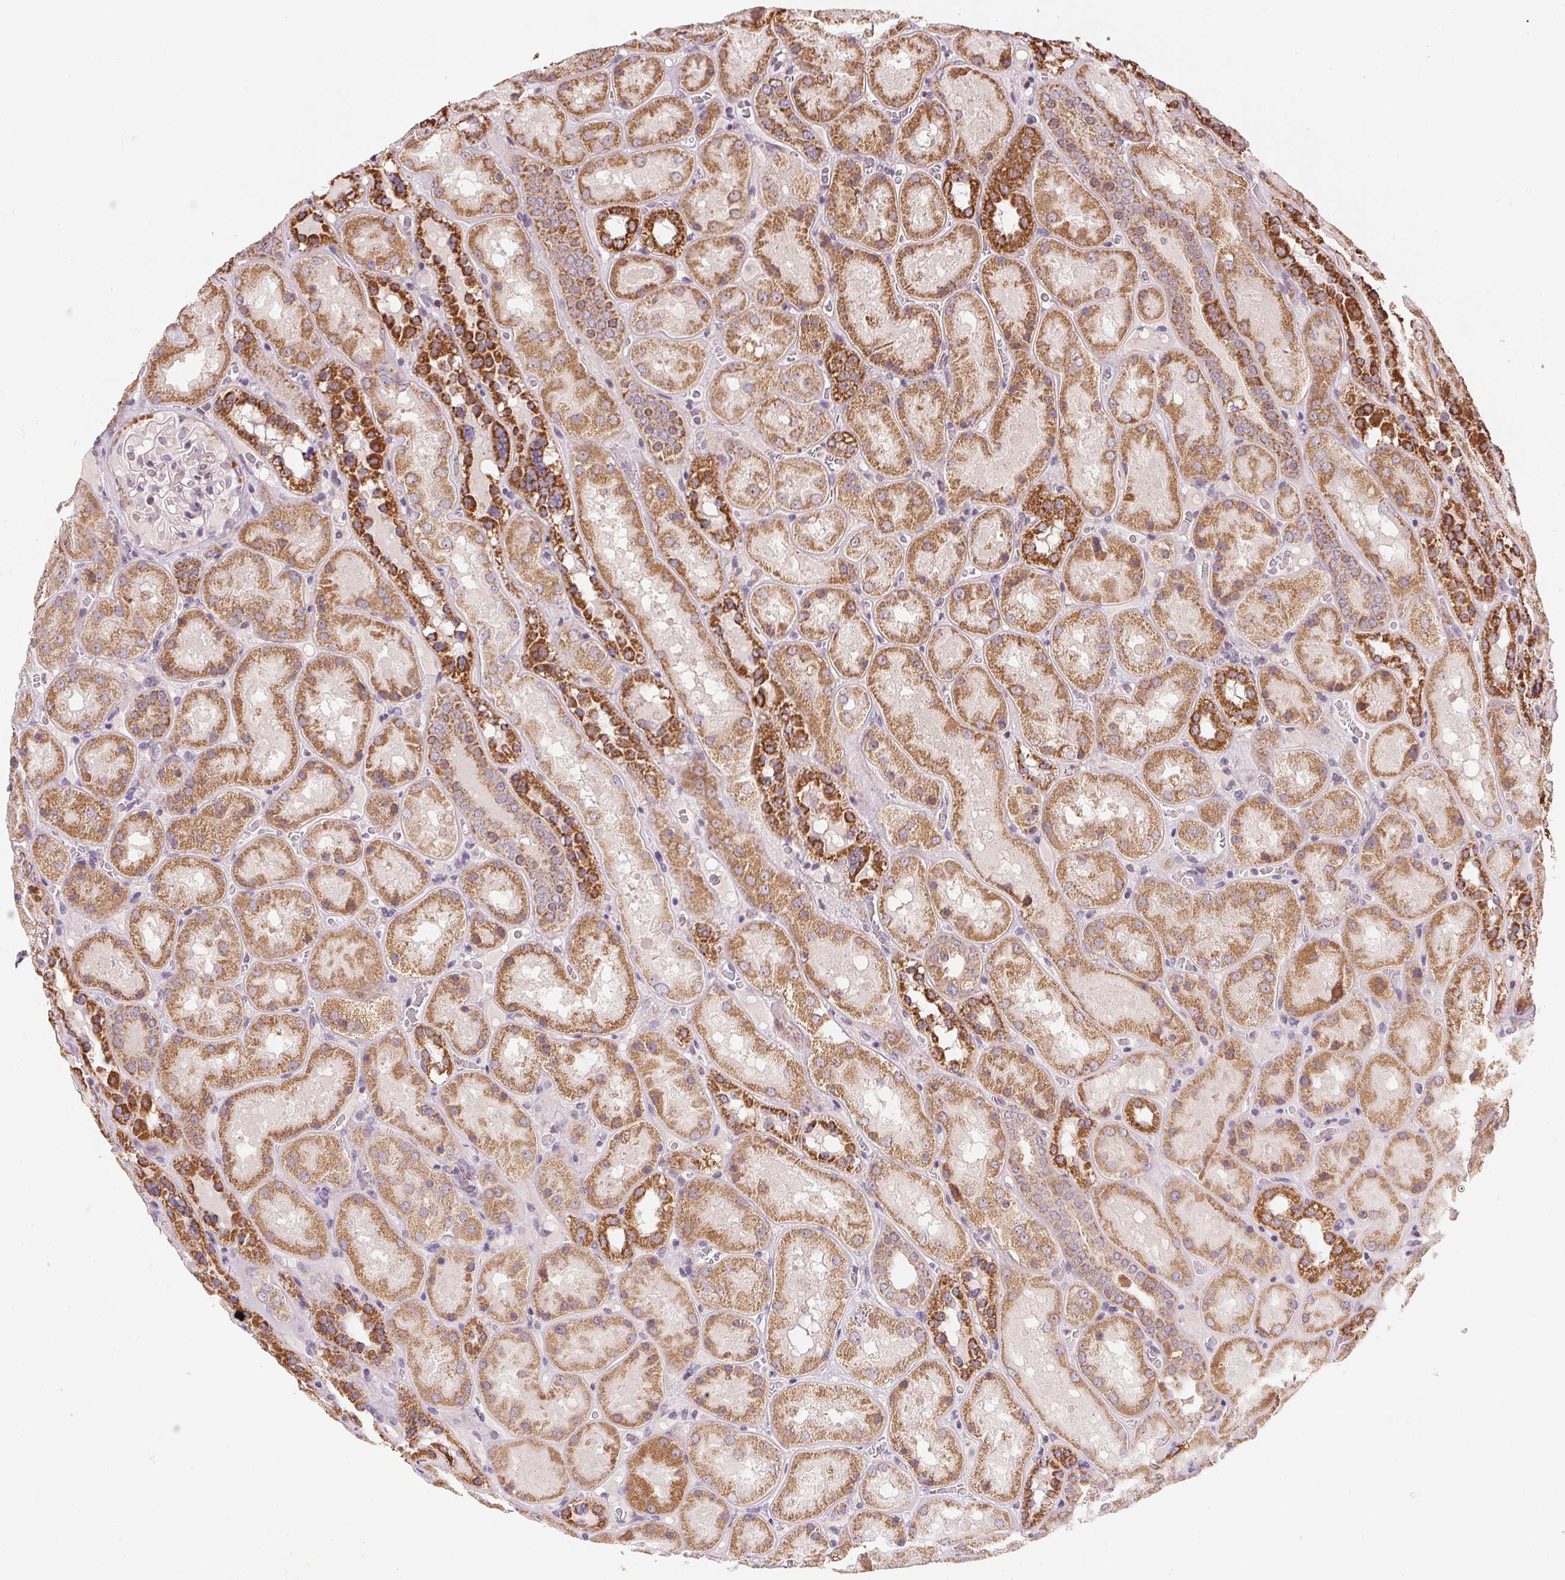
{"staining": {"intensity": "negative", "quantity": "none", "location": "none"}, "tissue": "kidney", "cell_type": "Cells in glomeruli", "image_type": "normal", "snomed": [{"axis": "morphology", "description": "Normal tissue, NOS"}, {"axis": "topography", "description": "Kidney"}], "caption": "IHC histopathology image of normal kidney: human kidney stained with DAB (3,3'-diaminobenzidine) exhibits no significant protein expression in cells in glomeruli. (Stains: DAB (3,3'-diaminobenzidine) immunohistochemistry with hematoxylin counter stain, Microscopy: brightfield microscopy at high magnification).", "gene": "COQ7", "patient": {"sex": "male", "age": 73}}